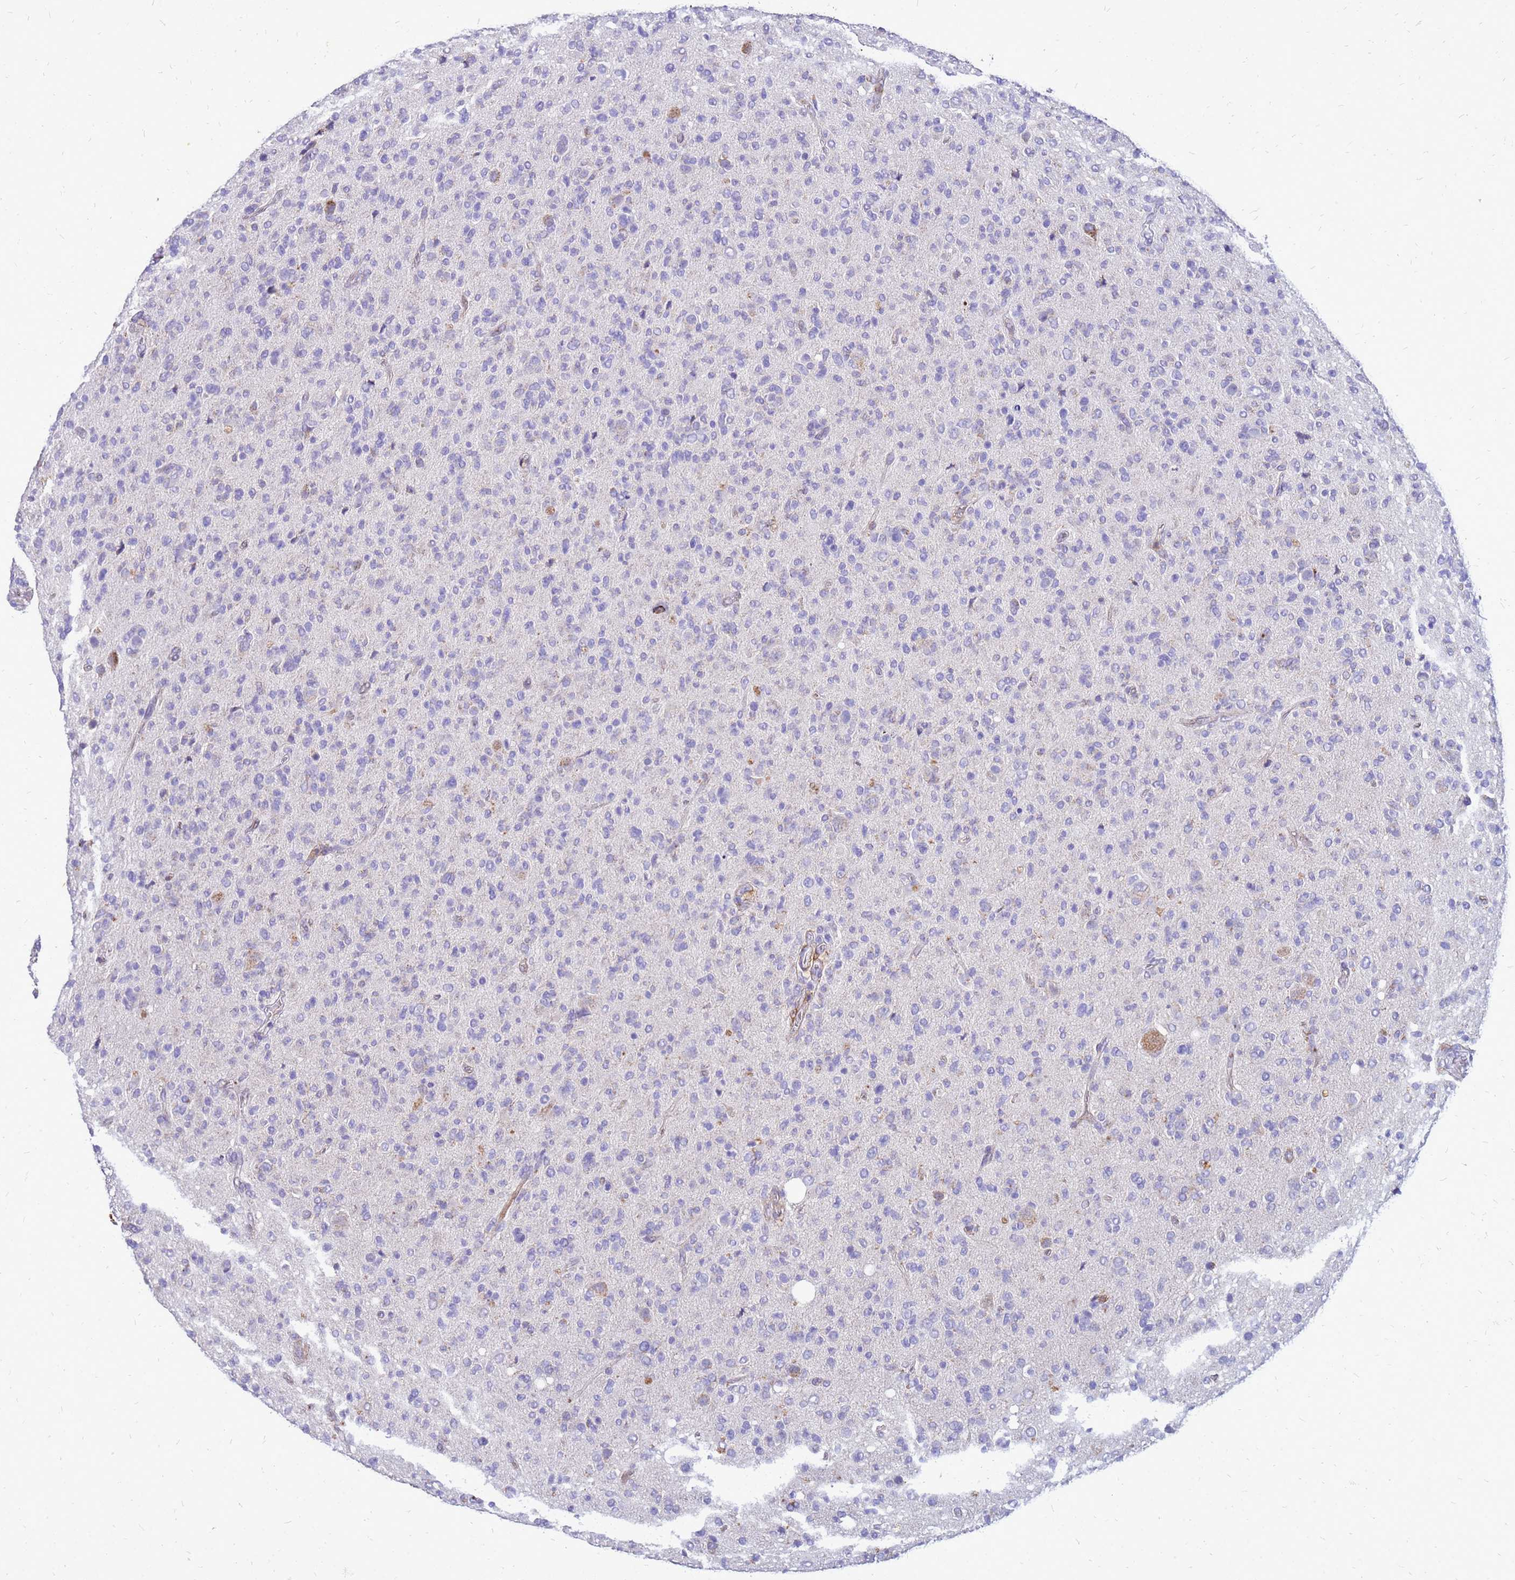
{"staining": {"intensity": "negative", "quantity": "none", "location": "none"}, "tissue": "glioma", "cell_type": "Tumor cells", "image_type": "cancer", "snomed": [{"axis": "morphology", "description": "Glioma, malignant, High grade"}, {"axis": "topography", "description": "Brain"}], "caption": "There is no significant staining in tumor cells of malignant glioma (high-grade). The staining is performed using DAB brown chromogen with nuclei counter-stained in using hematoxylin.", "gene": "AKR1C1", "patient": {"sex": "female", "age": 57}}